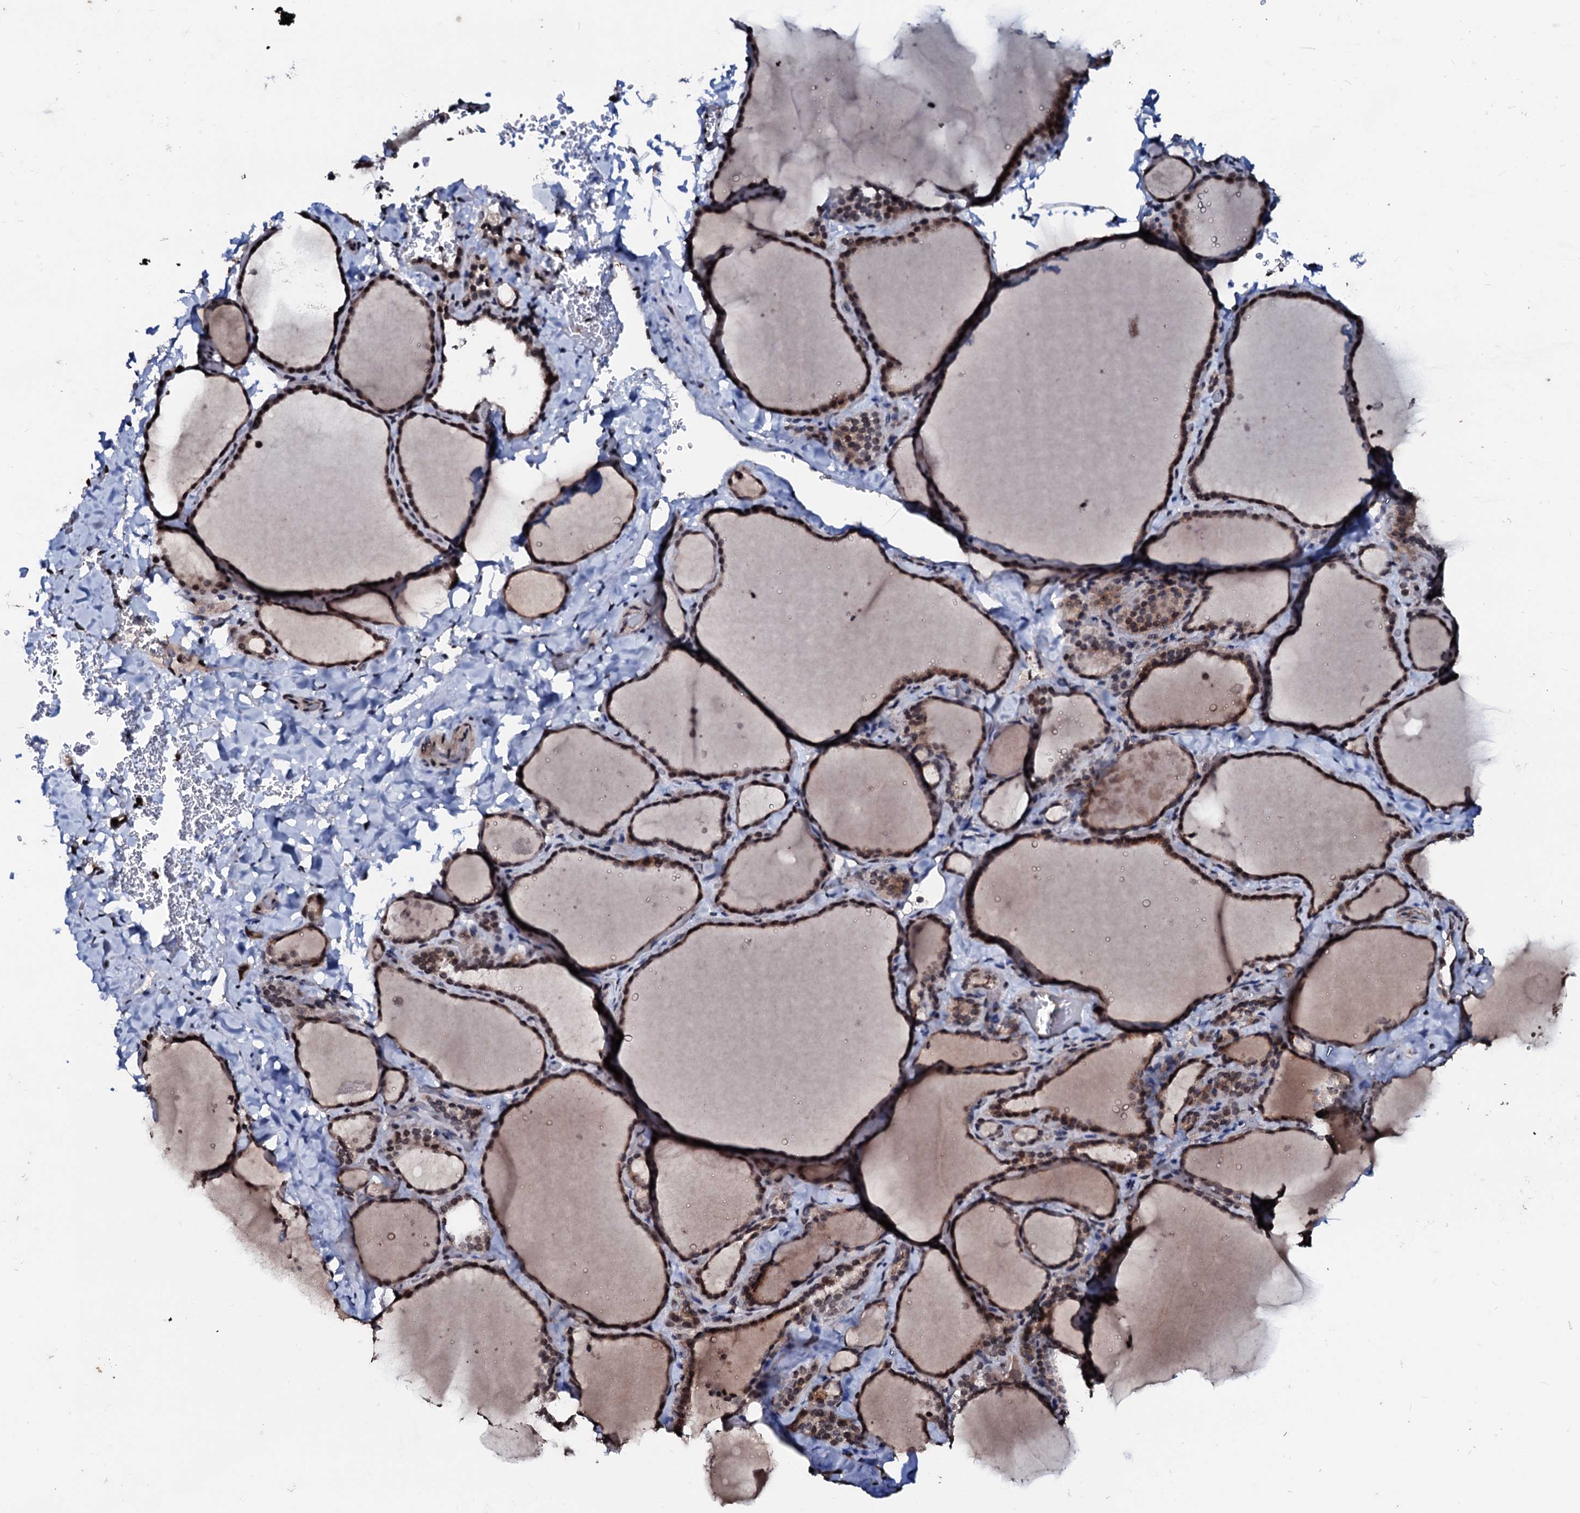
{"staining": {"intensity": "moderate", "quantity": ">75%", "location": "cytoplasmic/membranous,nuclear"}, "tissue": "thyroid gland", "cell_type": "Glandular cells", "image_type": "normal", "snomed": [{"axis": "morphology", "description": "Normal tissue, NOS"}, {"axis": "topography", "description": "Thyroid gland"}], "caption": "Glandular cells exhibit medium levels of moderate cytoplasmic/membranous,nuclear positivity in about >75% of cells in unremarkable human thyroid gland. (Stains: DAB (3,3'-diaminobenzidine) in brown, nuclei in blue, Microscopy: brightfield microscopy at high magnification).", "gene": "LSM11", "patient": {"sex": "female", "age": 22}}